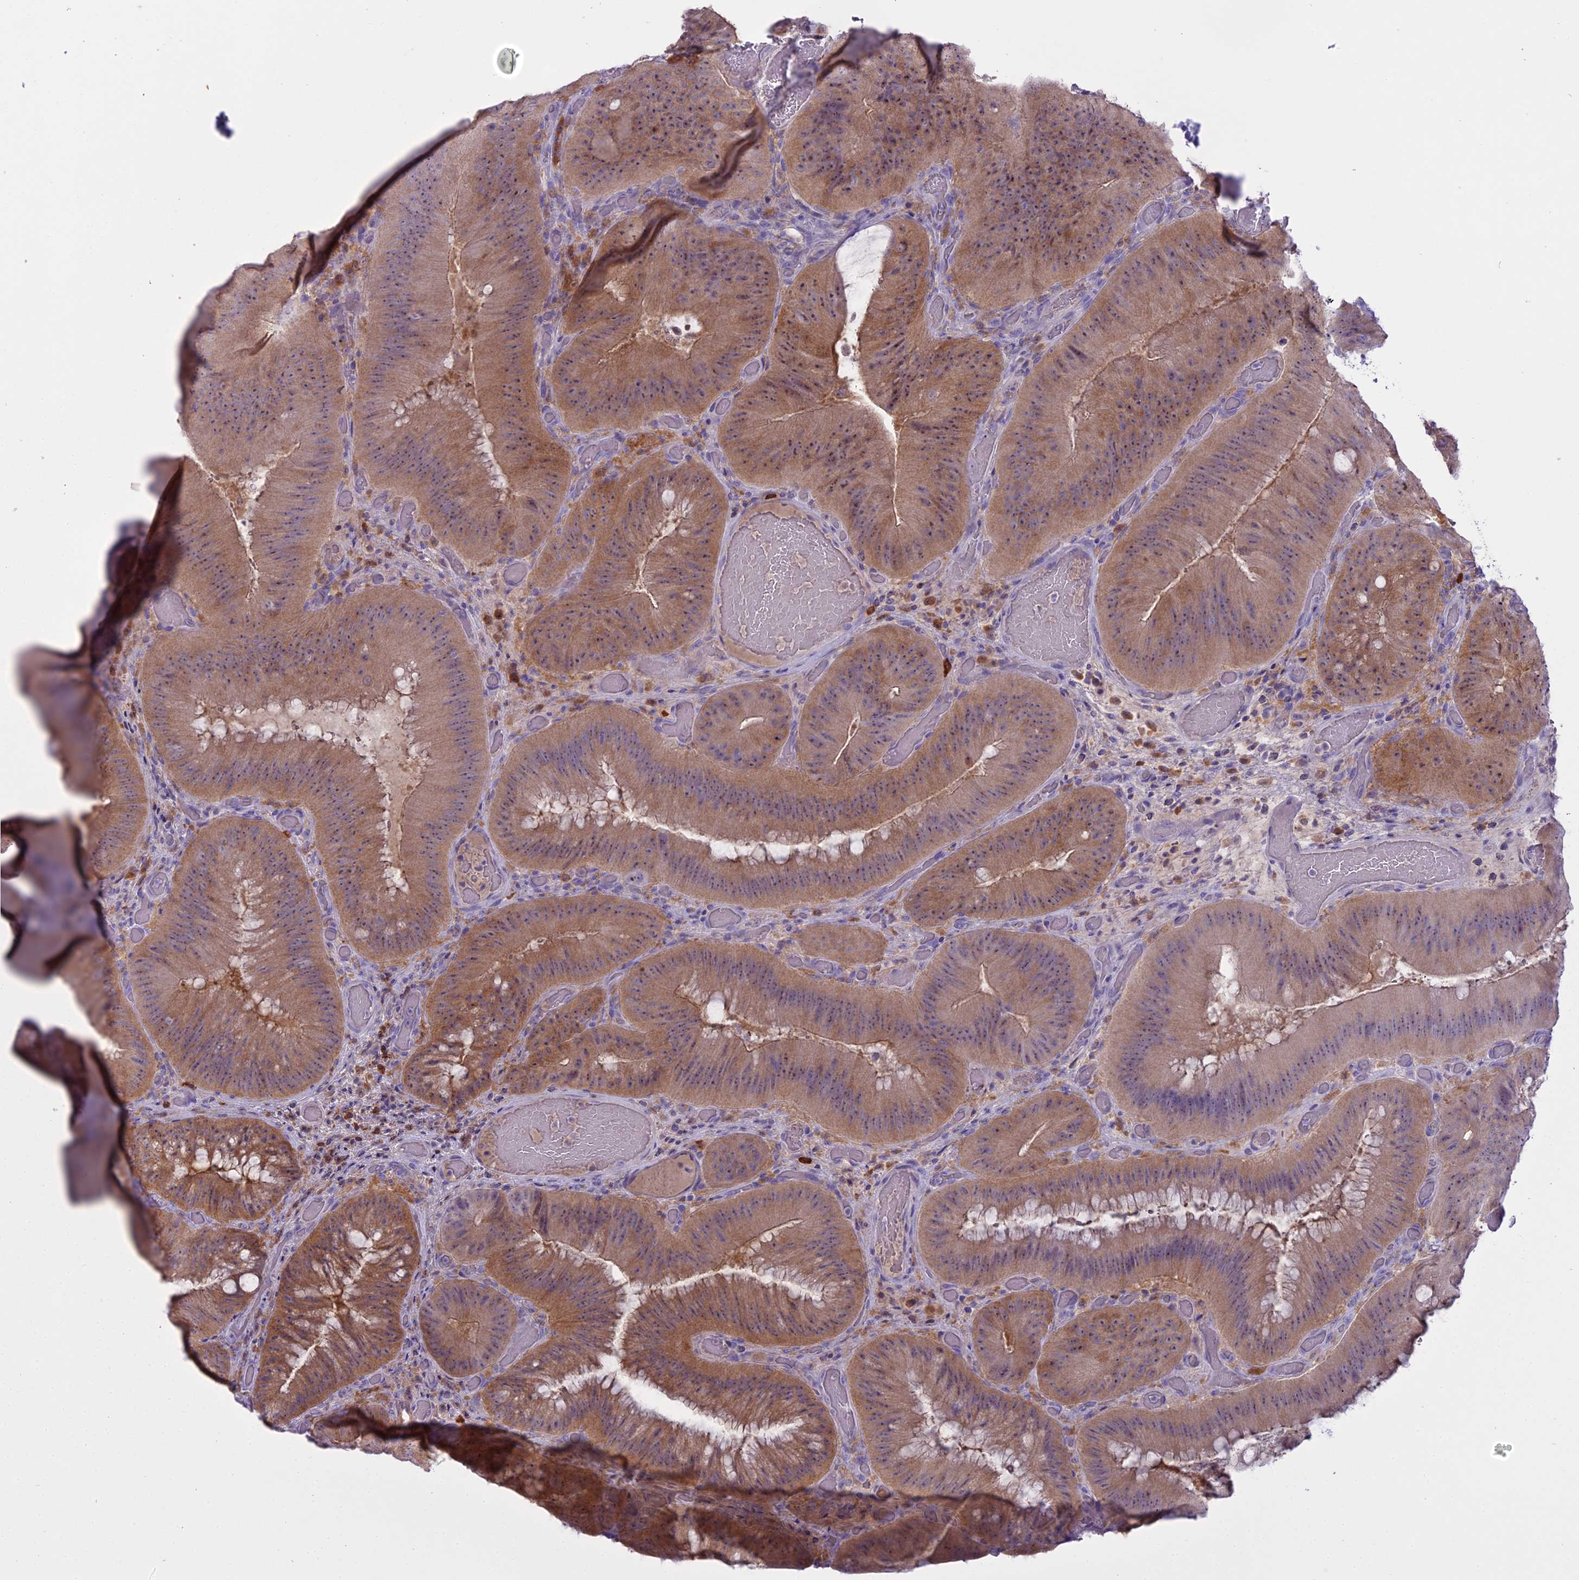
{"staining": {"intensity": "moderate", "quantity": ">75%", "location": "cytoplasmic/membranous,nuclear"}, "tissue": "colorectal cancer", "cell_type": "Tumor cells", "image_type": "cancer", "snomed": [{"axis": "morphology", "description": "Adenocarcinoma, NOS"}, {"axis": "topography", "description": "Colon"}], "caption": "Immunohistochemical staining of colorectal cancer shows medium levels of moderate cytoplasmic/membranous and nuclear staining in about >75% of tumor cells. (Stains: DAB in brown, nuclei in blue, Microscopy: brightfield microscopy at high magnification).", "gene": "BLNK", "patient": {"sex": "female", "age": 43}}